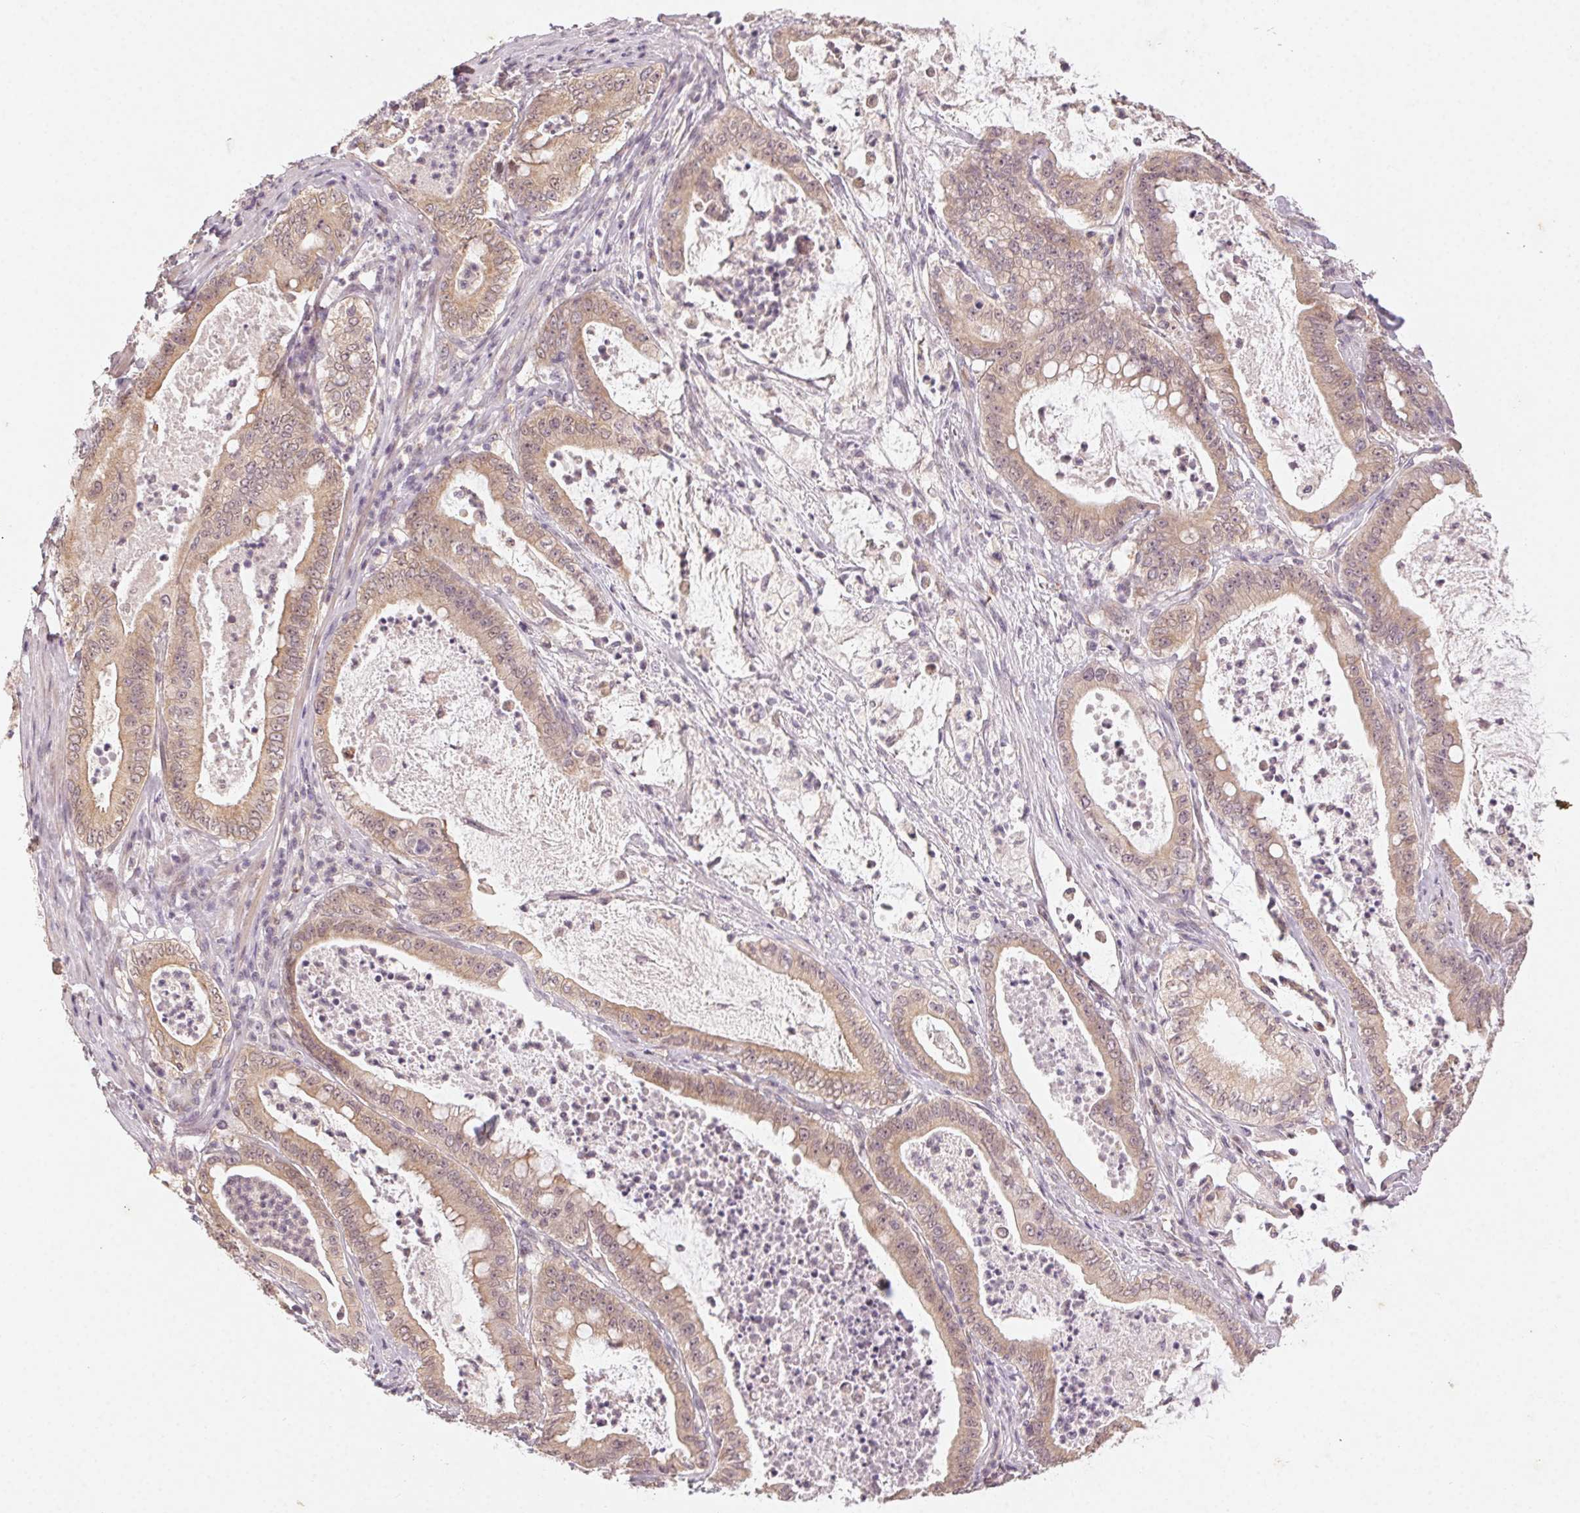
{"staining": {"intensity": "weak", "quantity": ">75%", "location": "cytoplasmic/membranous"}, "tissue": "pancreatic cancer", "cell_type": "Tumor cells", "image_type": "cancer", "snomed": [{"axis": "morphology", "description": "Adenocarcinoma, NOS"}, {"axis": "topography", "description": "Pancreas"}], "caption": "Immunohistochemistry (DAB) staining of adenocarcinoma (pancreatic) exhibits weak cytoplasmic/membranous protein positivity in approximately >75% of tumor cells. Nuclei are stained in blue.", "gene": "NCOA4", "patient": {"sex": "male", "age": 71}}